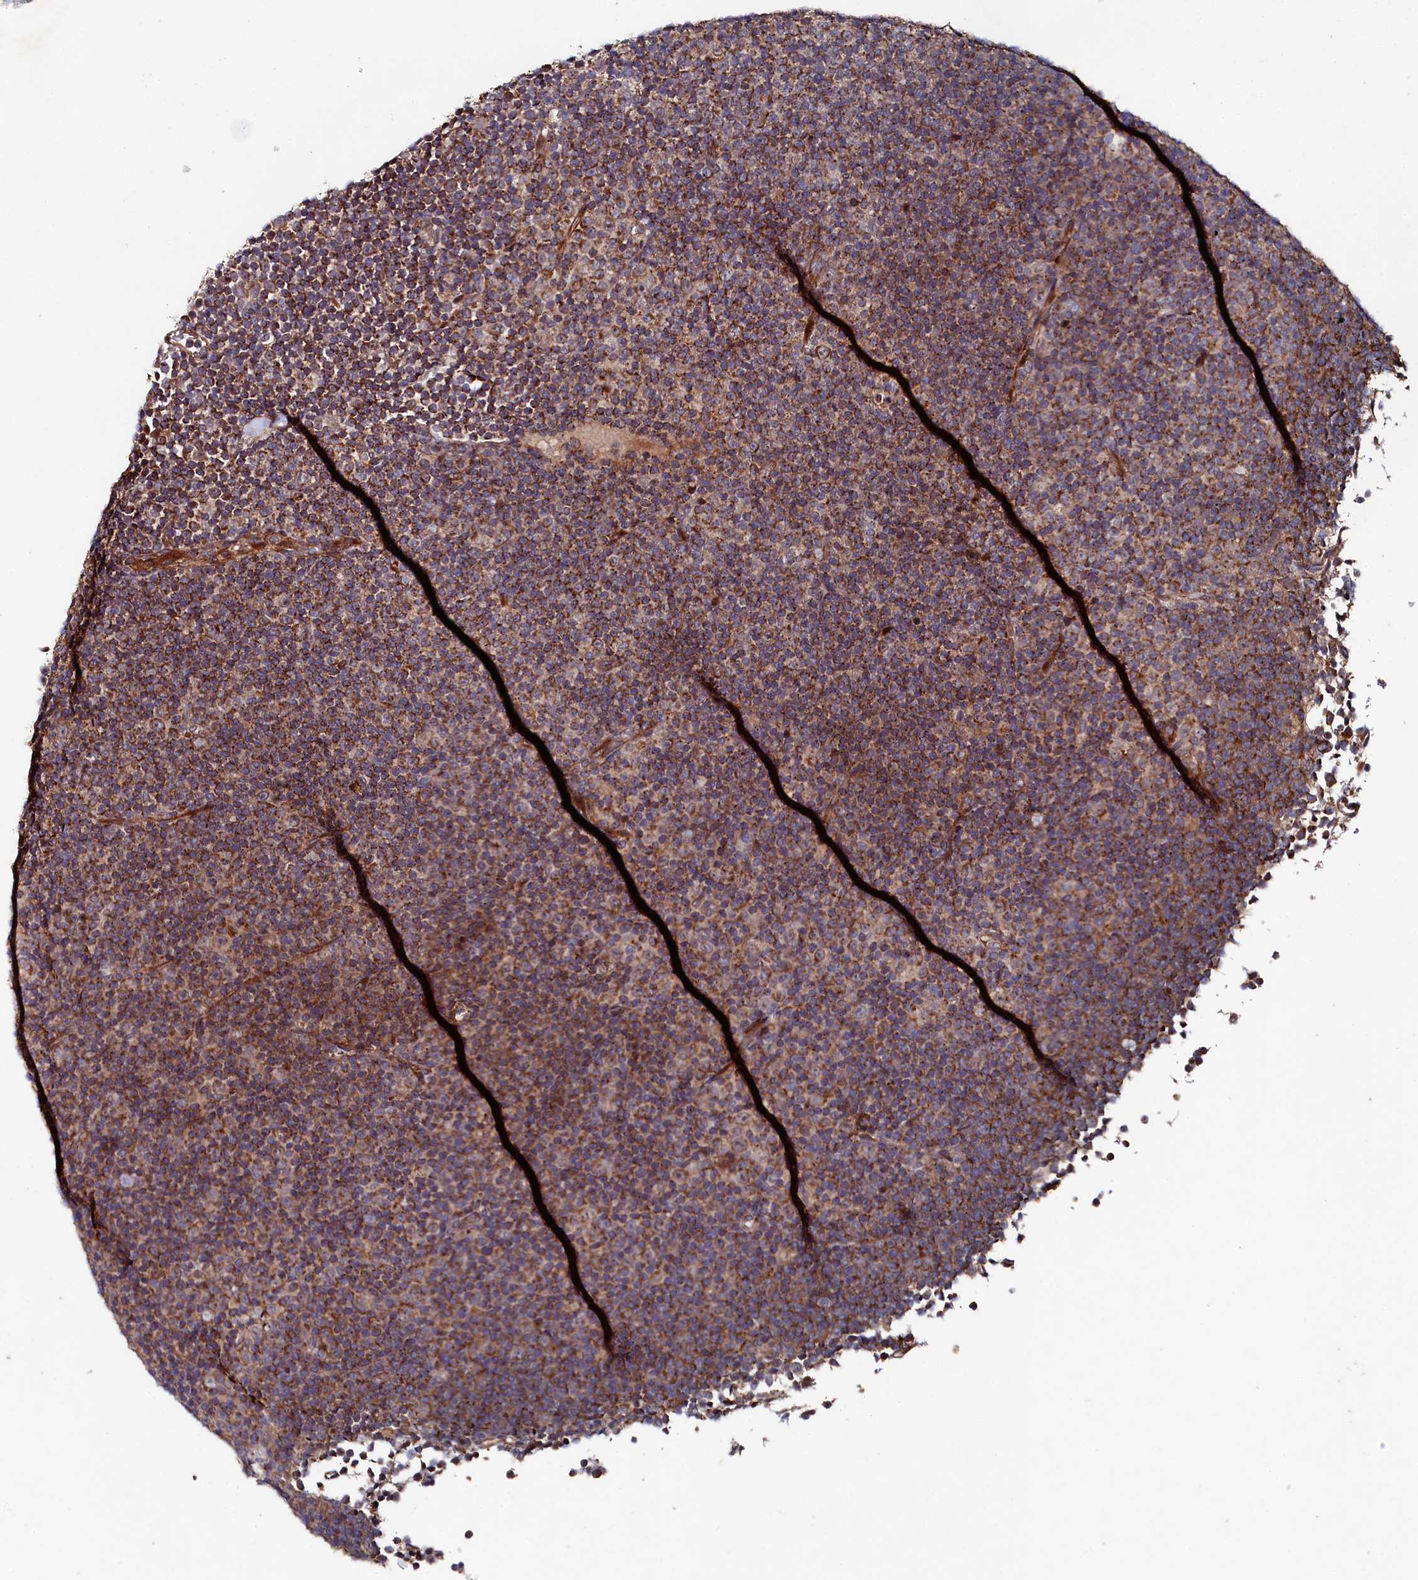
{"staining": {"intensity": "strong", "quantity": ">75%", "location": "cytoplasmic/membranous"}, "tissue": "lymphoma", "cell_type": "Tumor cells", "image_type": "cancer", "snomed": [{"axis": "morphology", "description": "Malignant lymphoma, non-Hodgkin's type, Low grade"}, {"axis": "topography", "description": "Lymph node"}], "caption": "Immunohistochemical staining of human lymphoma demonstrates high levels of strong cytoplasmic/membranous staining in approximately >75% of tumor cells. (Stains: DAB (3,3'-diaminobenzidine) in brown, nuclei in blue, Microscopy: brightfield microscopy at high magnification).", "gene": "SUPV3L1", "patient": {"sex": "female", "age": 67}}